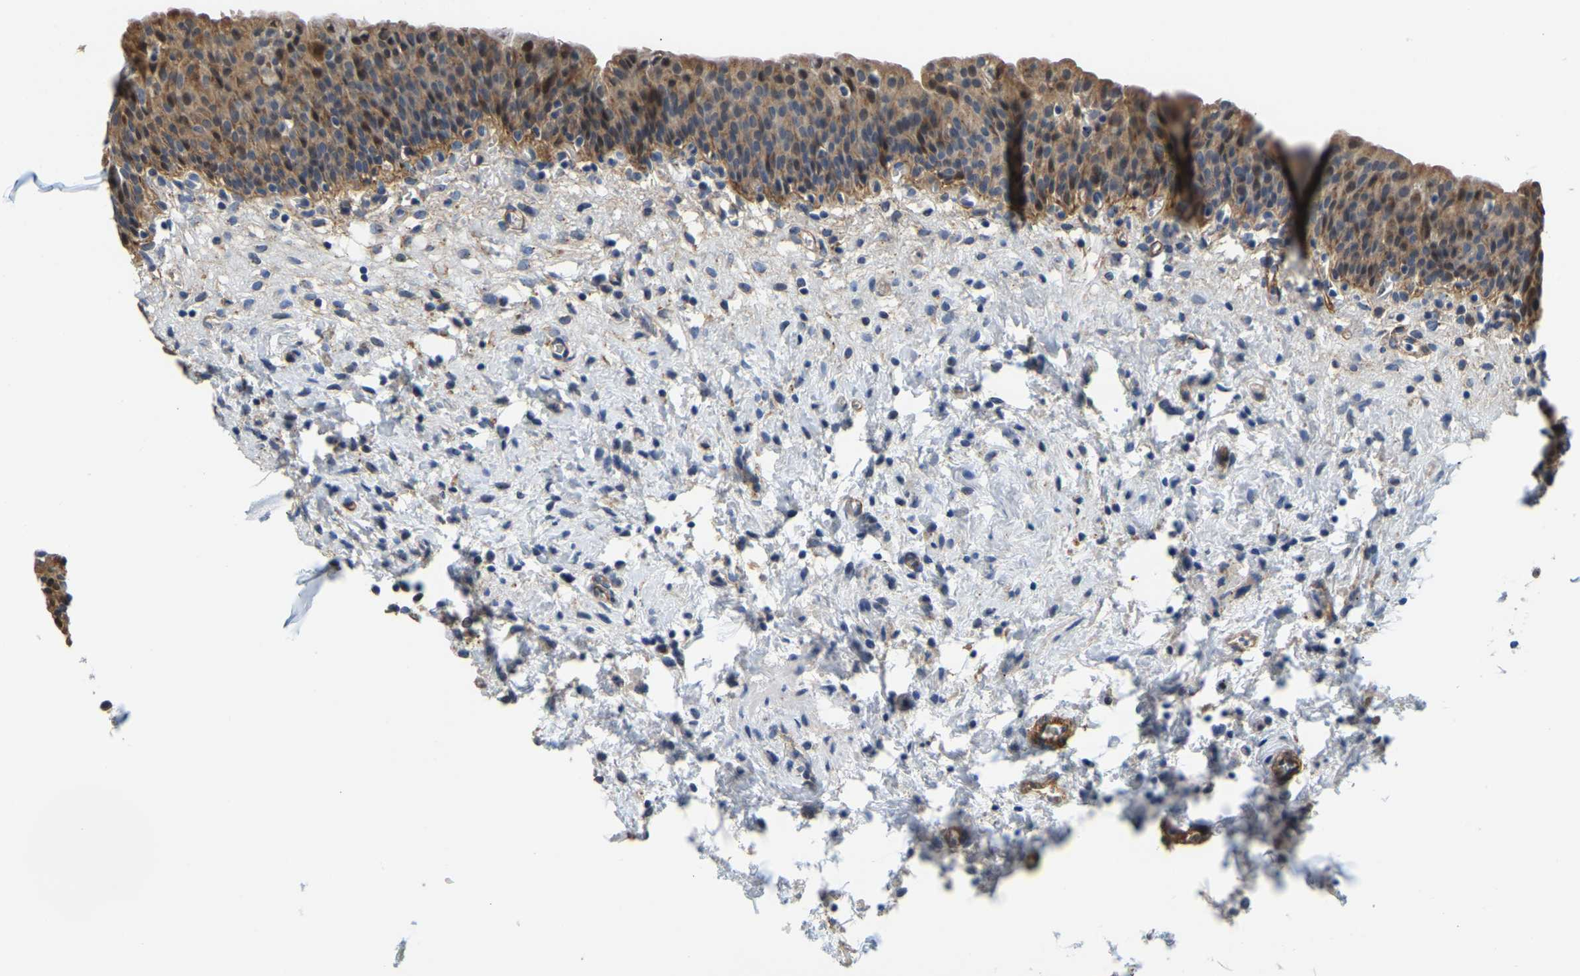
{"staining": {"intensity": "moderate", "quantity": "25%-75%", "location": "cytoplasmic/membranous"}, "tissue": "urinary bladder", "cell_type": "Urothelial cells", "image_type": "normal", "snomed": [{"axis": "morphology", "description": "Normal tissue, NOS"}, {"axis": "topography", "description": "Urinary bladder"}], "caption": "An image of urinary bladder stained for a protein demonstrates moderate cytoplasmic/membranous brown staining in urothelial cells.", "gene": "LIAS", "patient": {"sex": "male", "age": 37}}